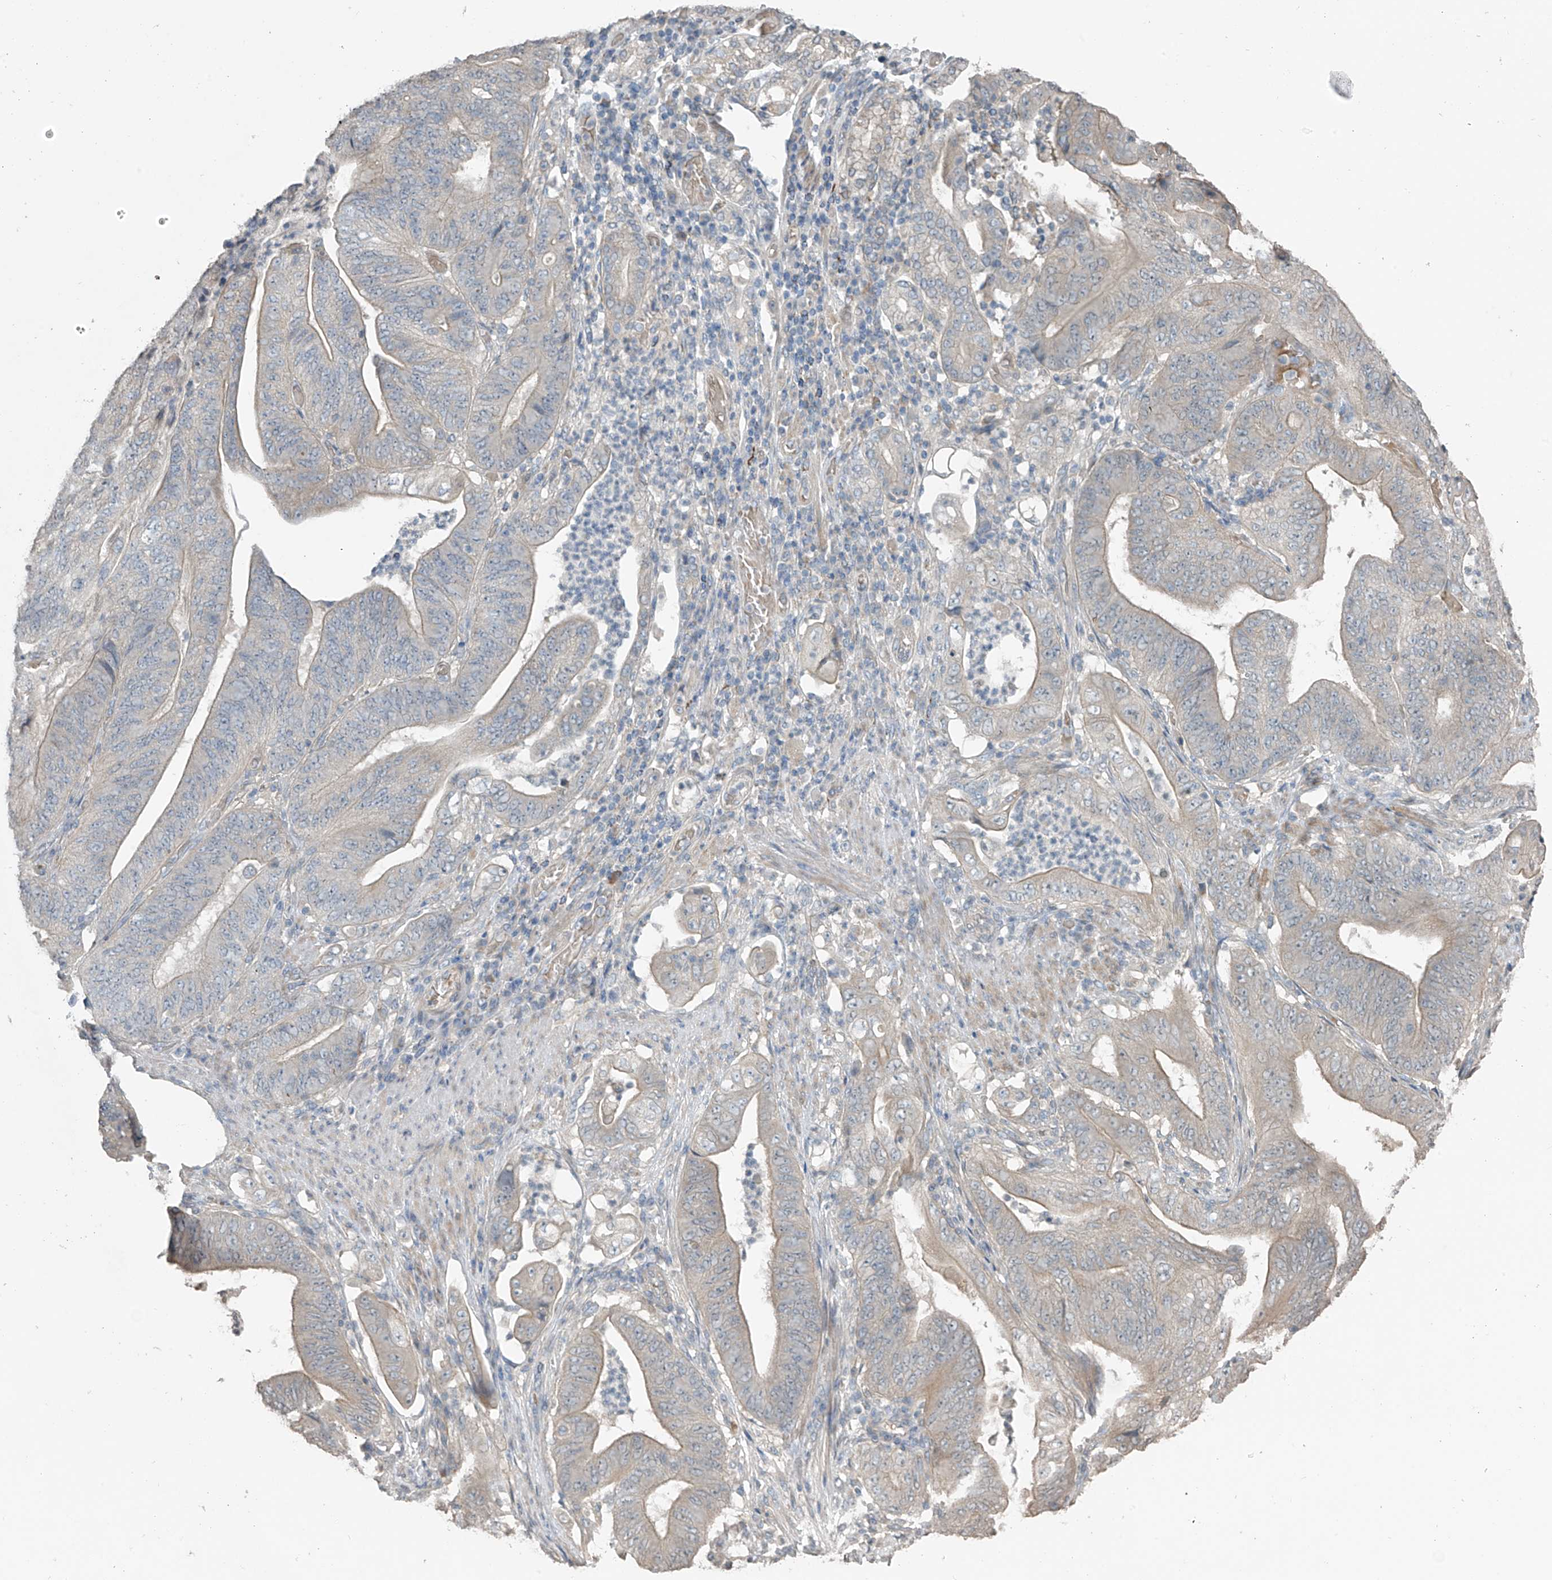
{"staining": {"intensity": "weak", "quantity": "<25%", "location": "cytoplasmic/membranous"}, "tissue": "stomach cancer", "cell_type": "Tumor cells", "image_type": "cancer", "snomed": [{"axis": "morphology", "description": "Adenocarcinoma, NOS"}, {"axis": "topography", "description": "Stomach"}], "caption": "Immunohistochemical staining of stomach cancer (adenocarcinoma) displays no significant expression in tumor cells.", "gene": "HOXA11", "patient": {"sex": "female", "age": 73}}